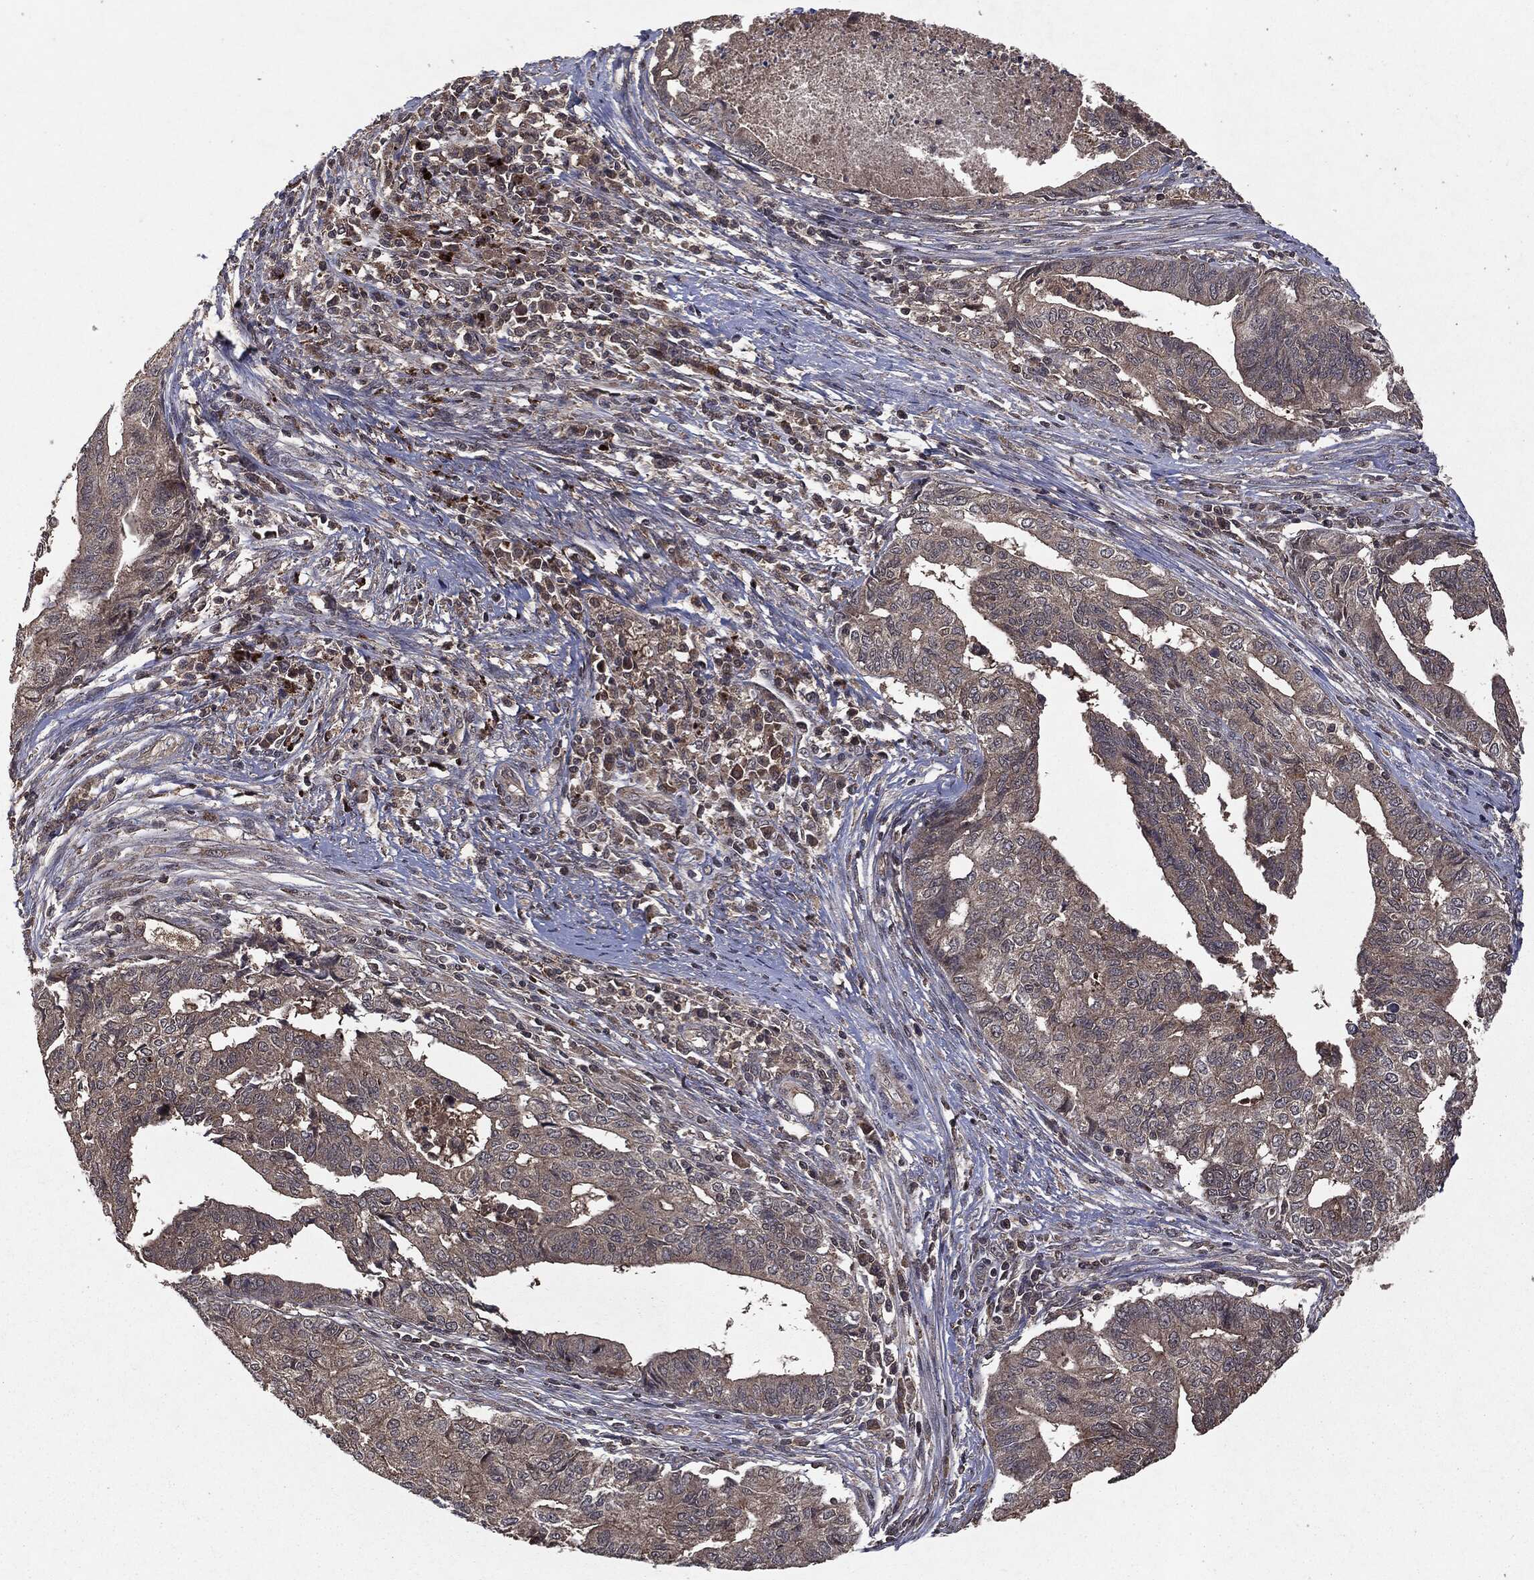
{"staining": {"intensity": "negative", "quantity": "none", "location": "none"}, "tissue": "endometrial cancer", "cell_type": "Tumor cells", "image_type": "cancer", "snomed": [{"axis": "morphology", "description": "Adenocarcinoma, NOS"}, {"axis": "topography", "description": "Endometrium"}], "caption": "Immunohistochemical staining of human endometrial cancer (adenocarcinoma) shows no significant staining in tumor cells. The staining was performed using DAB (3,3'-diaminobenzidine) to visualize the protein expression in brown, while the nuclei were stained in blue with hematoxylin (Magnification: 20x).", "gene": "MTOR", "patient": {"sex": "female", "age": 65}}